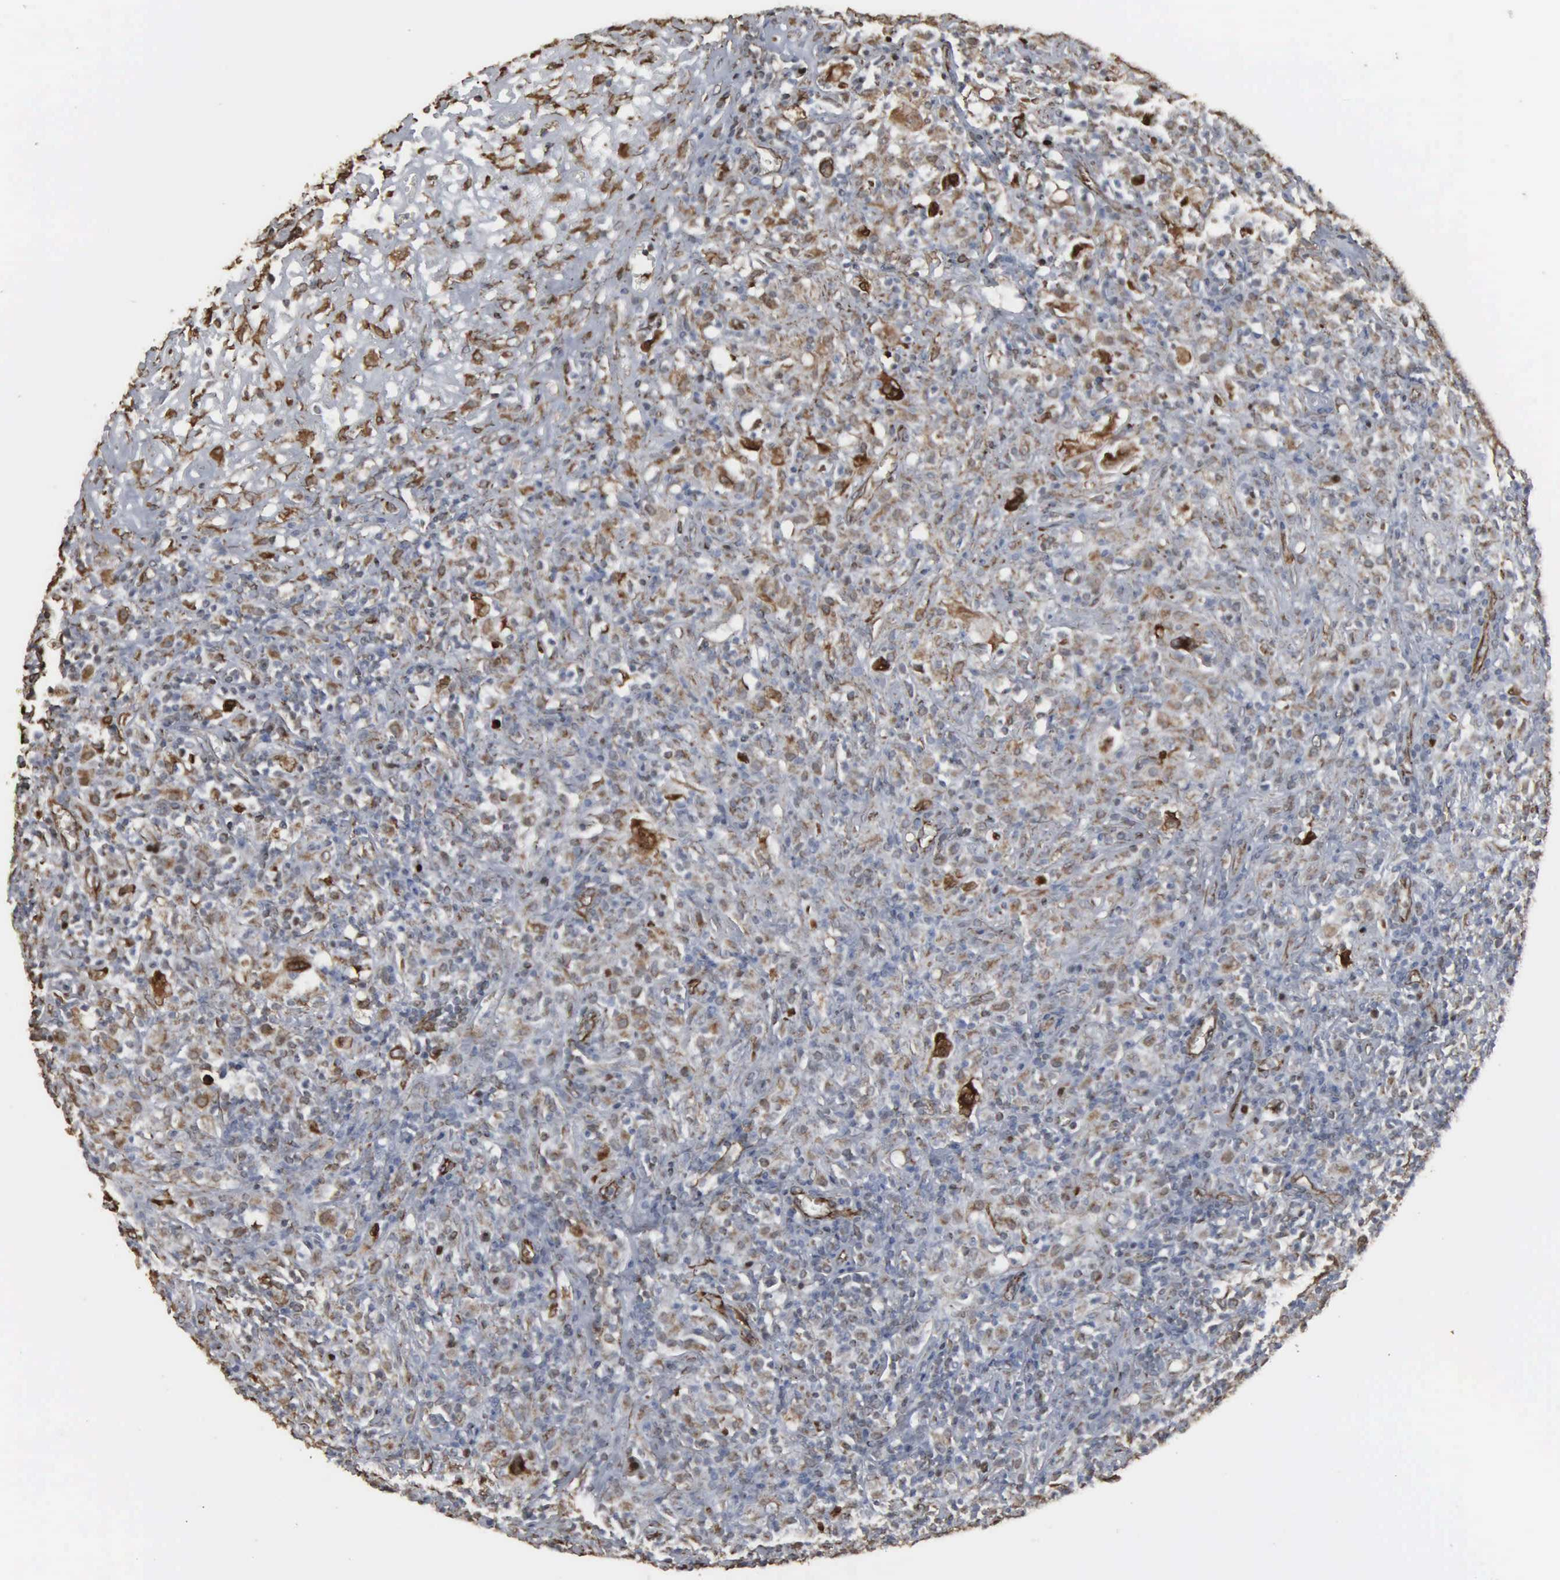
{"staining": {"intensity": "moderate", "quantity": "<25%", "location": "nuclear"}, "tissue": "lymphoma", "cell_type": "Tumor cells", "image_type": "cancer", "snomed": [{"axis": "morphology", "description": "Hodgkin's disease, NOS"}, {"axis": "topography", "description": "Lymph node"}], "caption": "The immunohistochemical stain highlights moderate nuclear positivity in tumor cells of Hodgkin's disease tissue. Using DAB (brown) and hematoxylin (blue) stains, captured at high magnification using brightfield microscopy.", "gene": "CCNE1", "patient": {"sex": "male", "age": 46}}